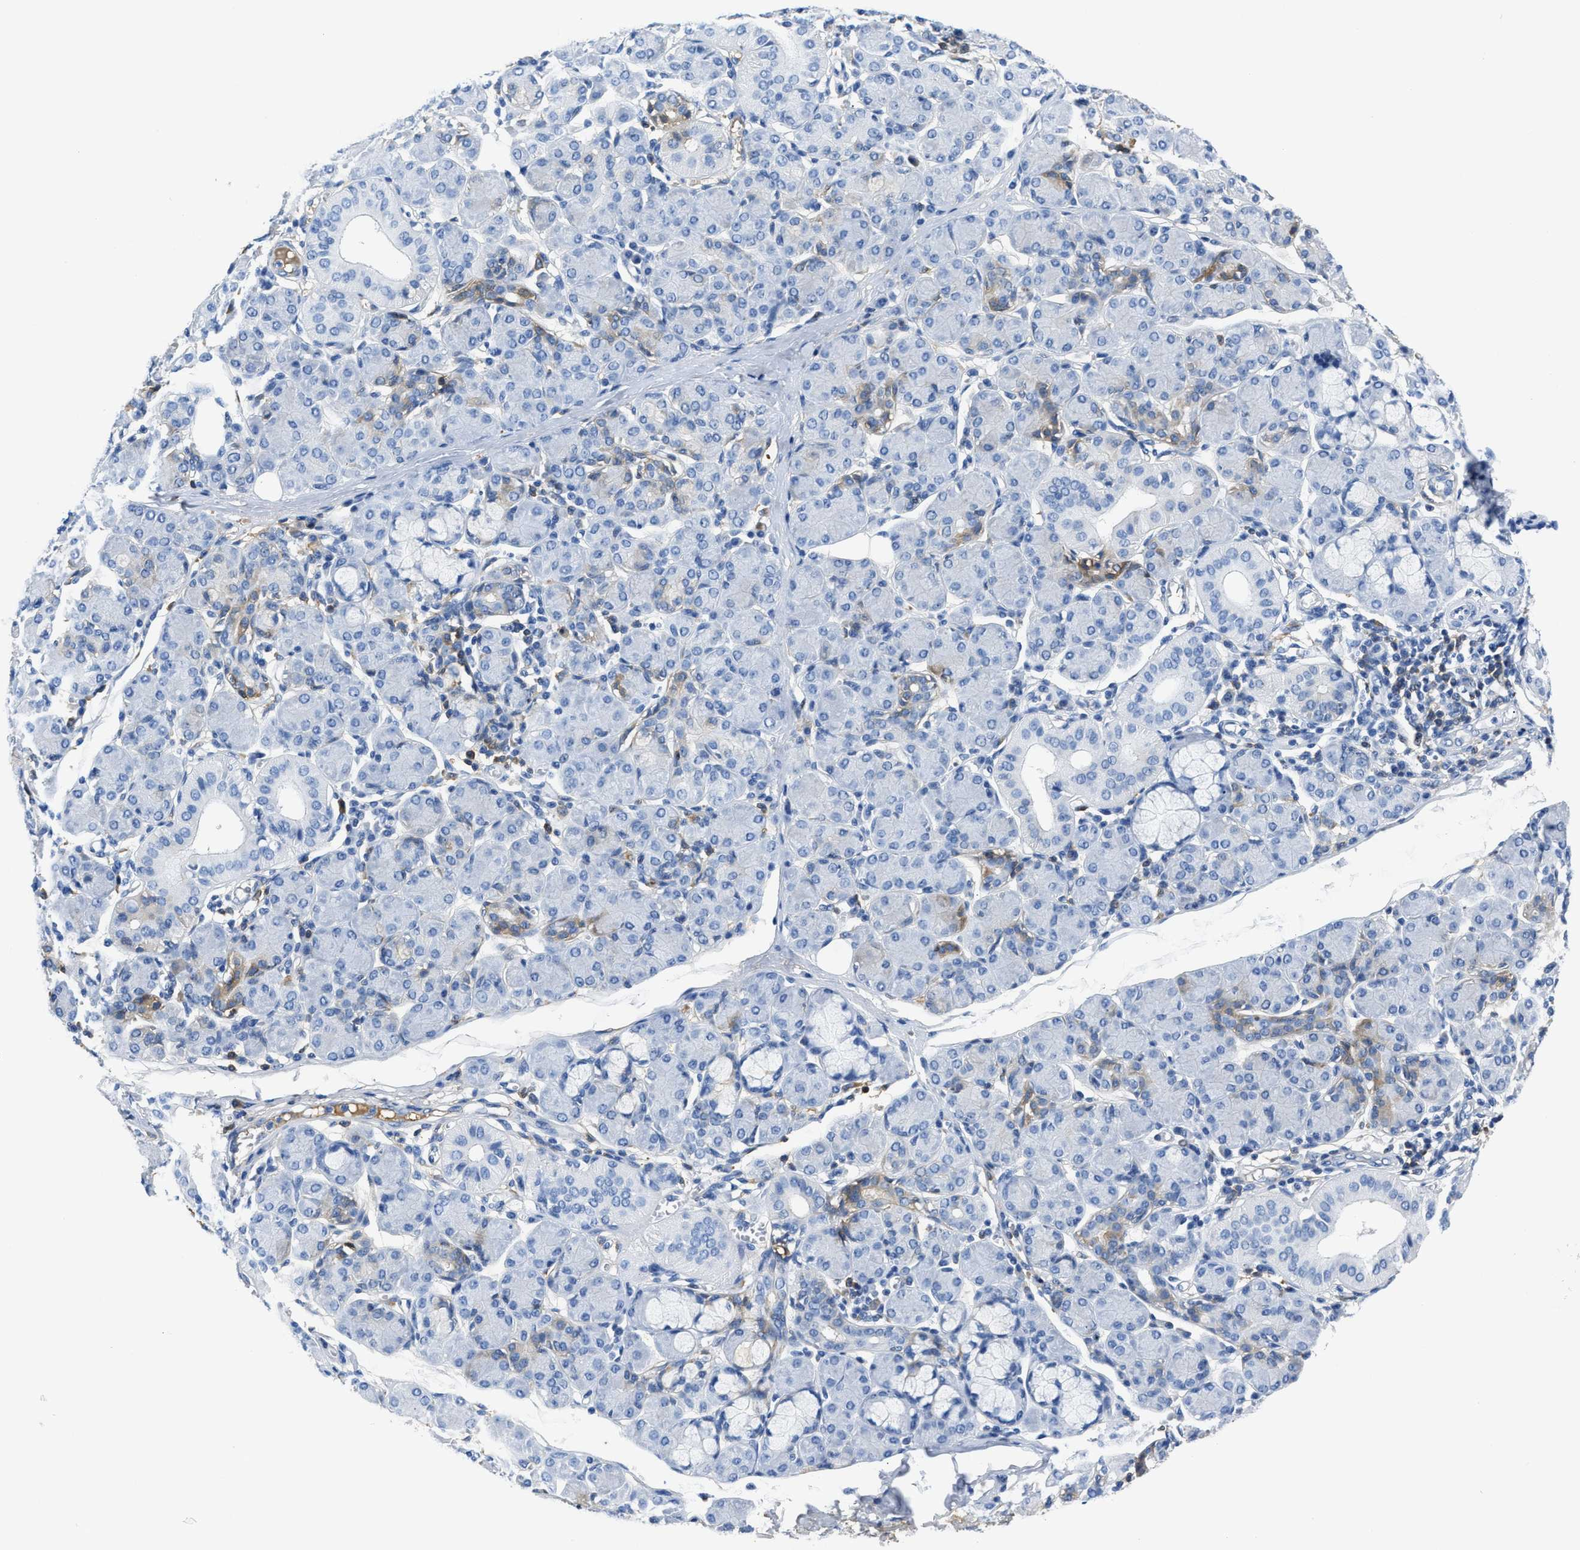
{"staining": {"intensity": "weak", "quantity": "<25%", "location": "cytoplasmic/membranous"}, "tissue": "salivary gland", "cell_type": "Glandular cells", "image_type": "normal", "snomed": [{"axis": "morphology", "description": "Normal tissue, NOS"}, {"axis": "morphology", "description": "Inflammation, NOS"}, {"axis": "topography", "description": "Lymph node"}, {"axis": "topography", "description": "Salivary gland"}], "caption": "Glandular cells are negative for brown protein staining in unremarkable salivary gland. (DAB (3,3'-diaminobenzidine) IHC, high magnification).", "gene": "GC", "patient": {"sex": "male", "age": 3}}